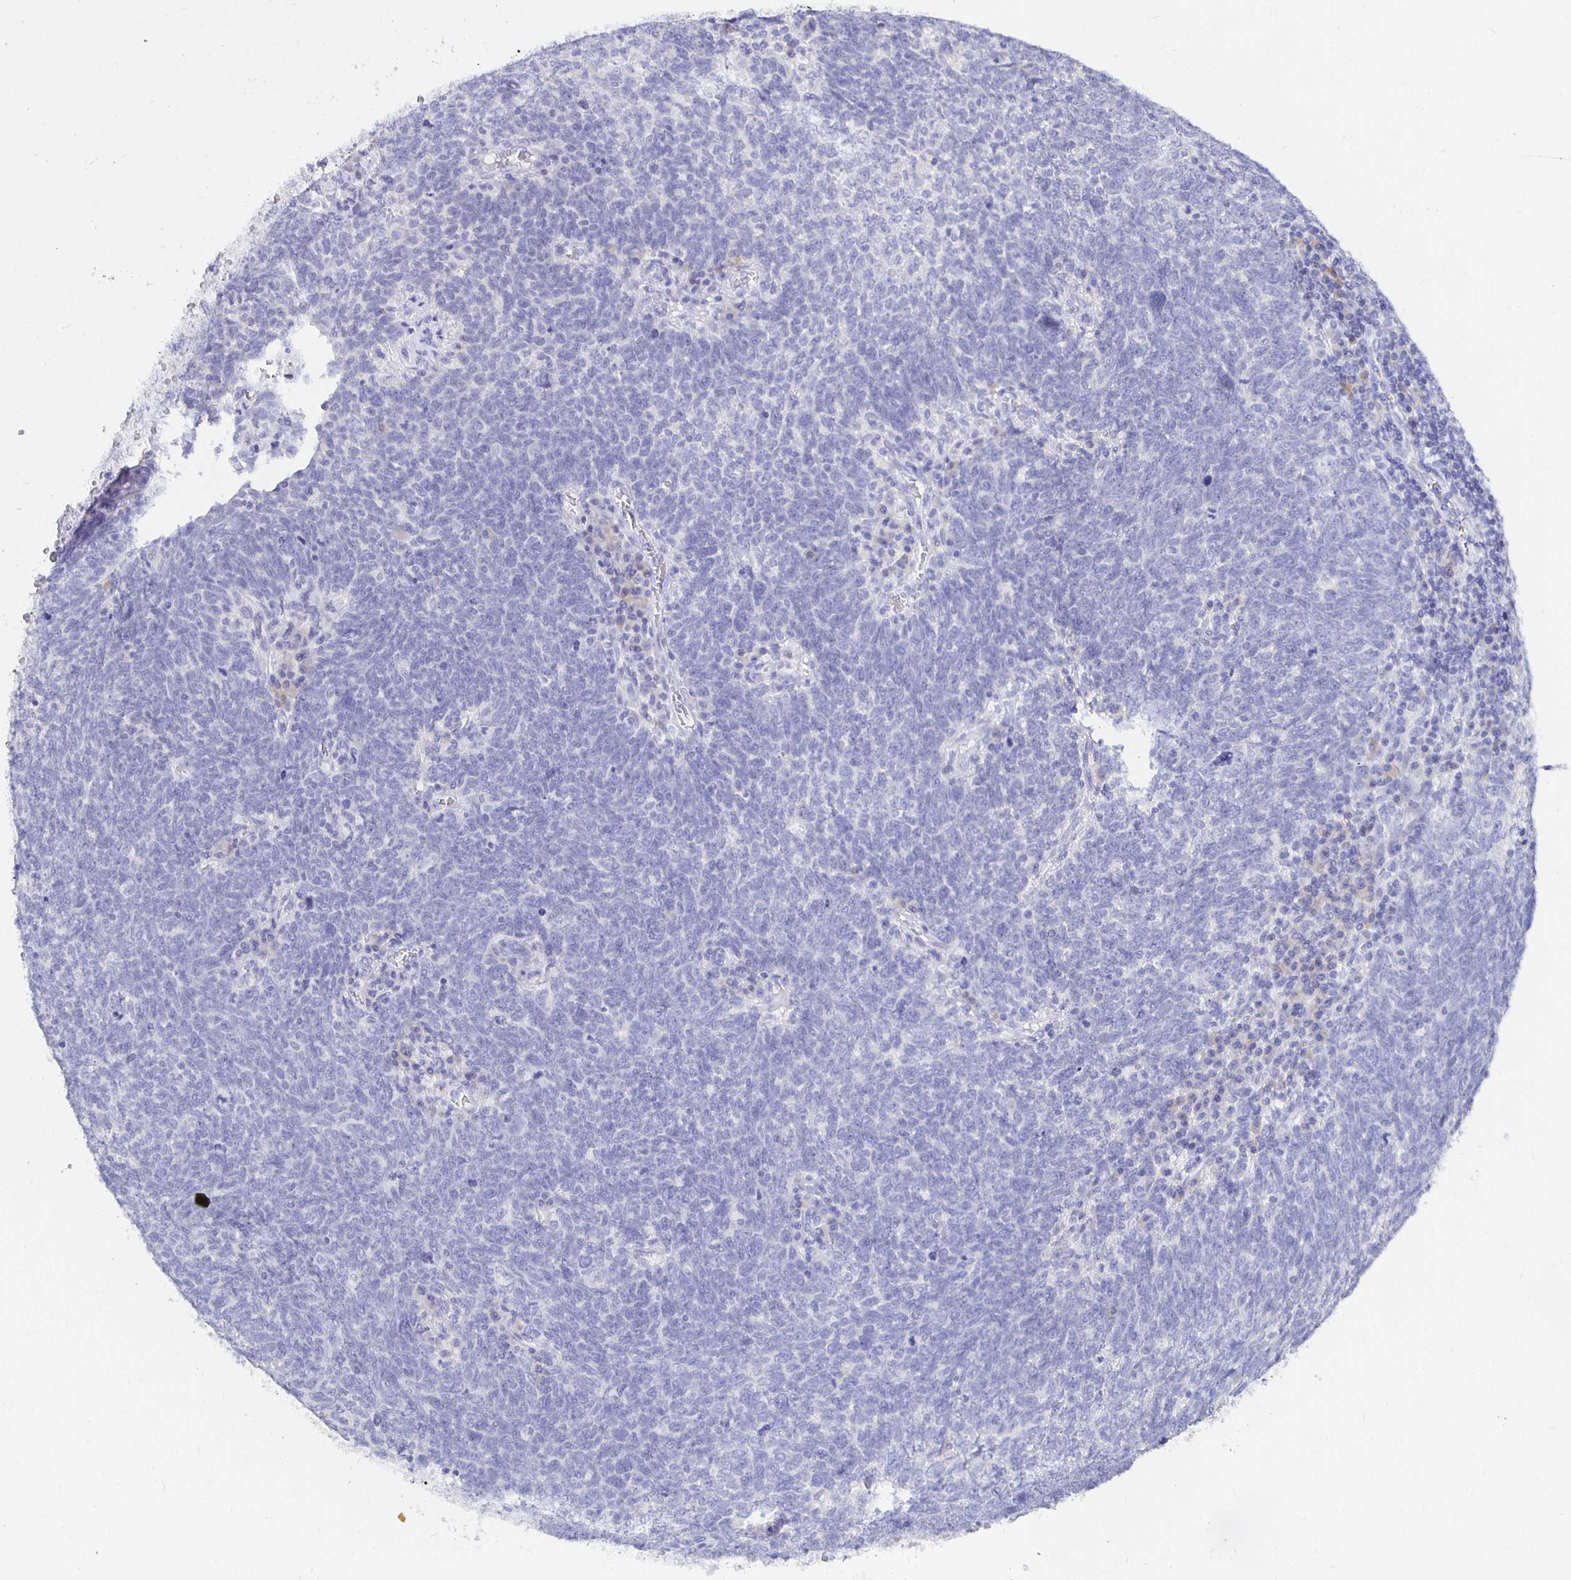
{"staining": {"intensity": "negative", "quantity": "none", "location": "none"}, "tissue": "lung cancer", "cell_type": "Tumor cells", "image_type": "cancer", "snomed": [{"axis": "morphology", "description": "Squamous cell carcinoma, NOS"}, {"axis": "topography", "description": "Lung"}], "caption": "High magnification brightfield microscopy of lung cancer stained with DAB (3,3'-diaminobenzidine) (brown) and counterstained with hematoxylin (blue): tumor cells show no significant positivity. The staining is performed using DAB brown chromogen with nuclei counter-stained in using hematoxylin.", "gene": "UMOD", "patient": {"sex": "female", "age": 72}}